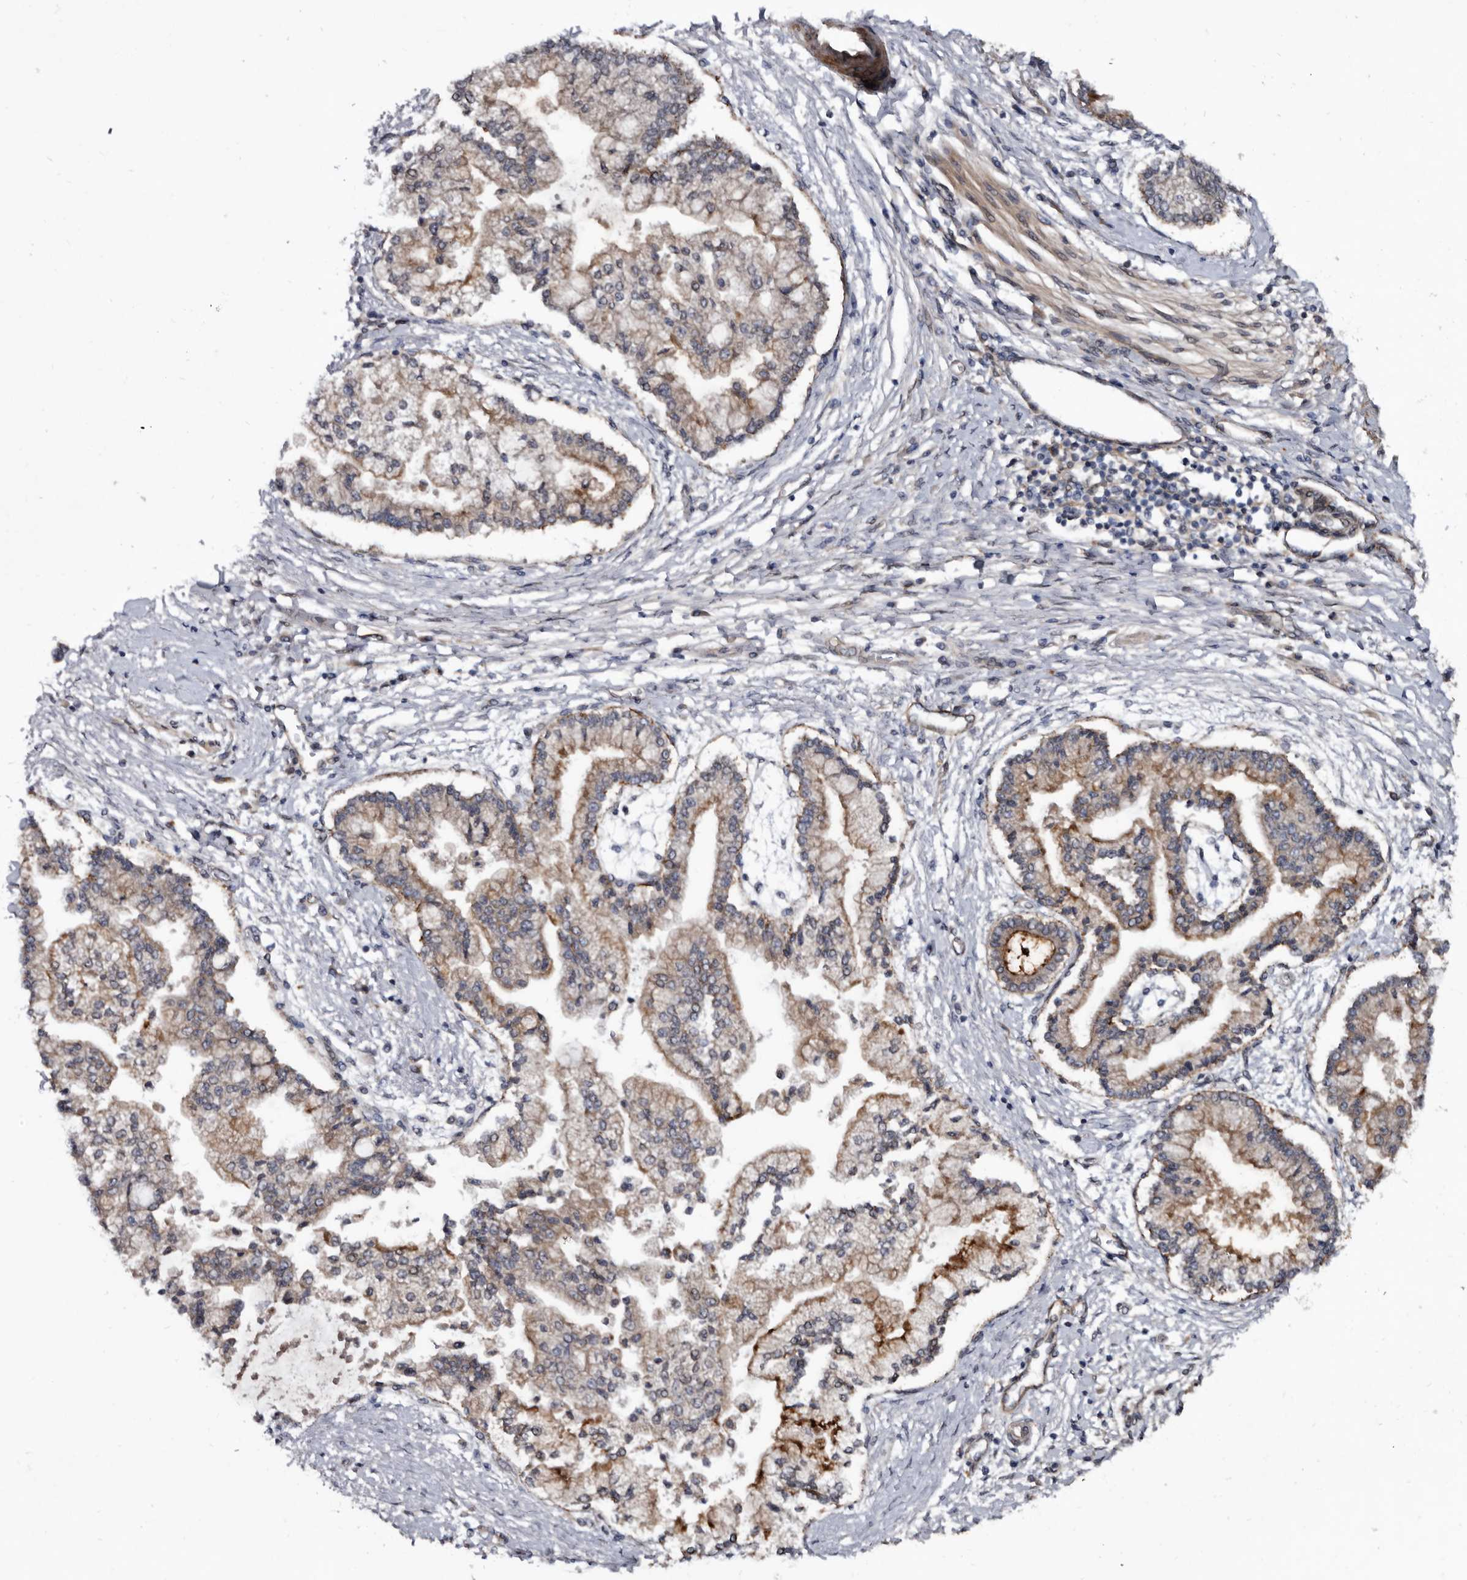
{"staining": {"intensity": "moderate", "quantity": "<25%", "location": "cytoplasmic/membranous"}, "tissue": "liver cancer", "cell_type": "Tumor cells", "image_type": "cancer", "snomed": [{"axis": "morphology", "description": "Cholangiocarcinoma"}, {"axis": "topography", "description": "Liver"}], "caption": "A histopathology image showing moderate cytoplasmic/membranous staining in approximately <25% of tumor cells in liver cancer, as visualized by brown immunohistochemical staining.", "gene": "PROM1", "patient": {"sex": "male", "age": 50}}